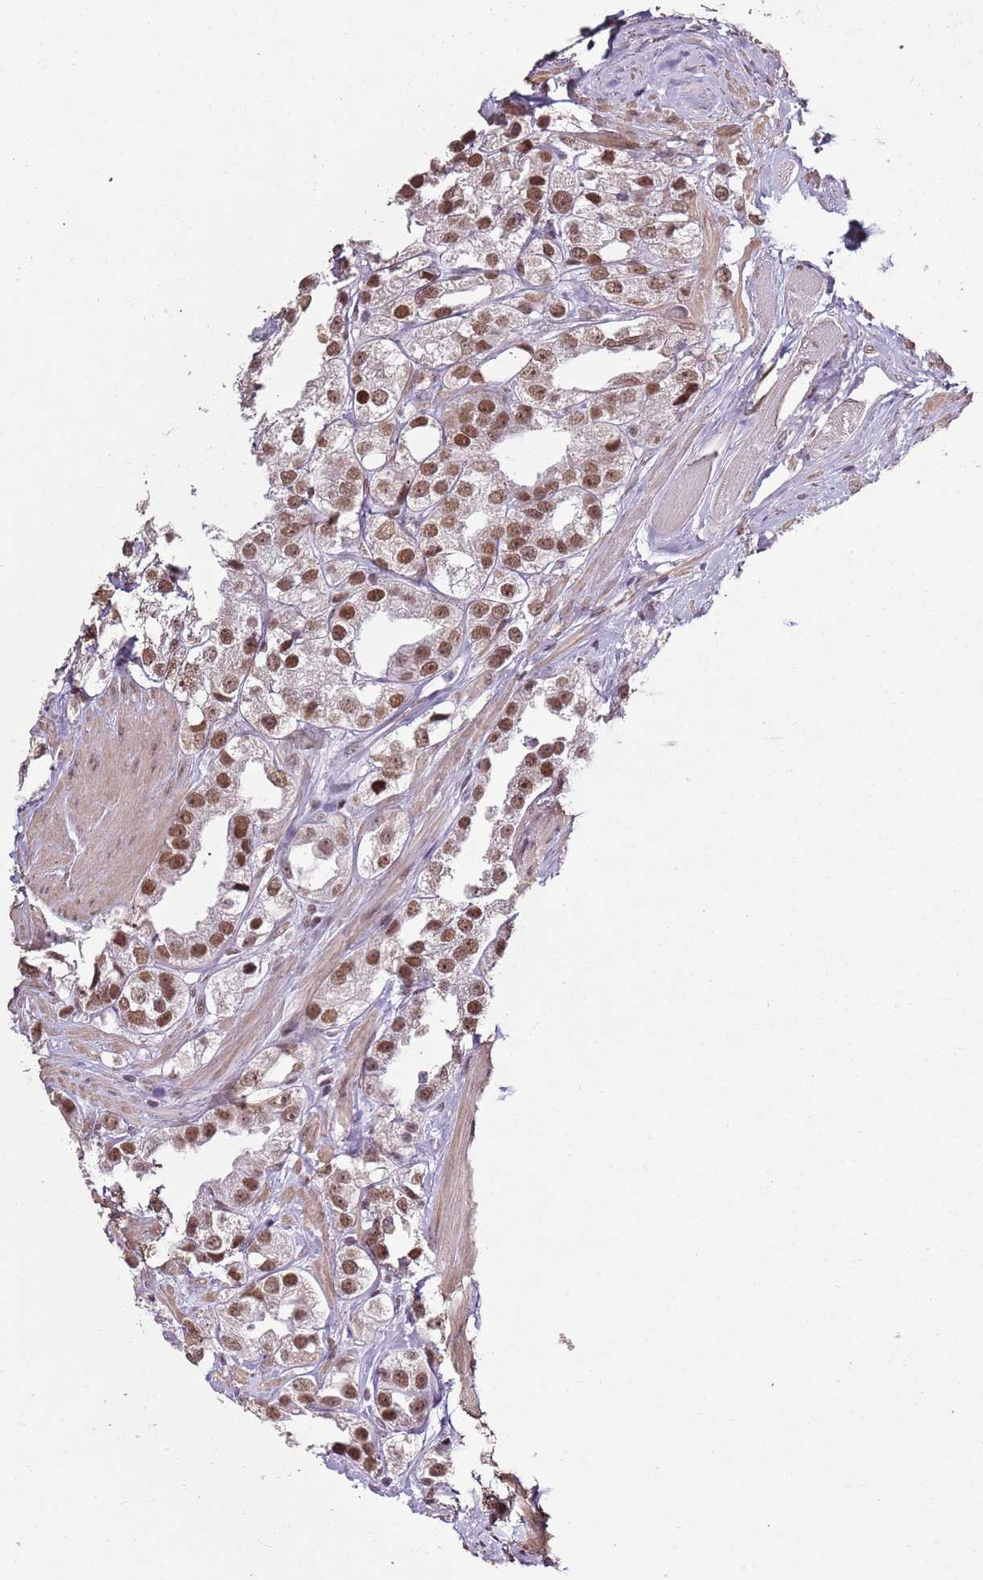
{"staining": {"intensity": "moderate", "quantity": ">75%", "location": "nuclear"}, "tissue": "prostate cancer", "cell_type": "Tumor cells", "image_type": "cancer", "snomed": [{"axis": "morphology", "description": "Adenocarcinoma, NOS"}, {"axis": "topography", "description": "Prostate"}], "caption": "Prostate adenocarcinoma tissue displays moderate nuclear staining in about >75% of tumor cells", "gene": "ARL14EP", "patient": {"sex": "male", "age": 79}}